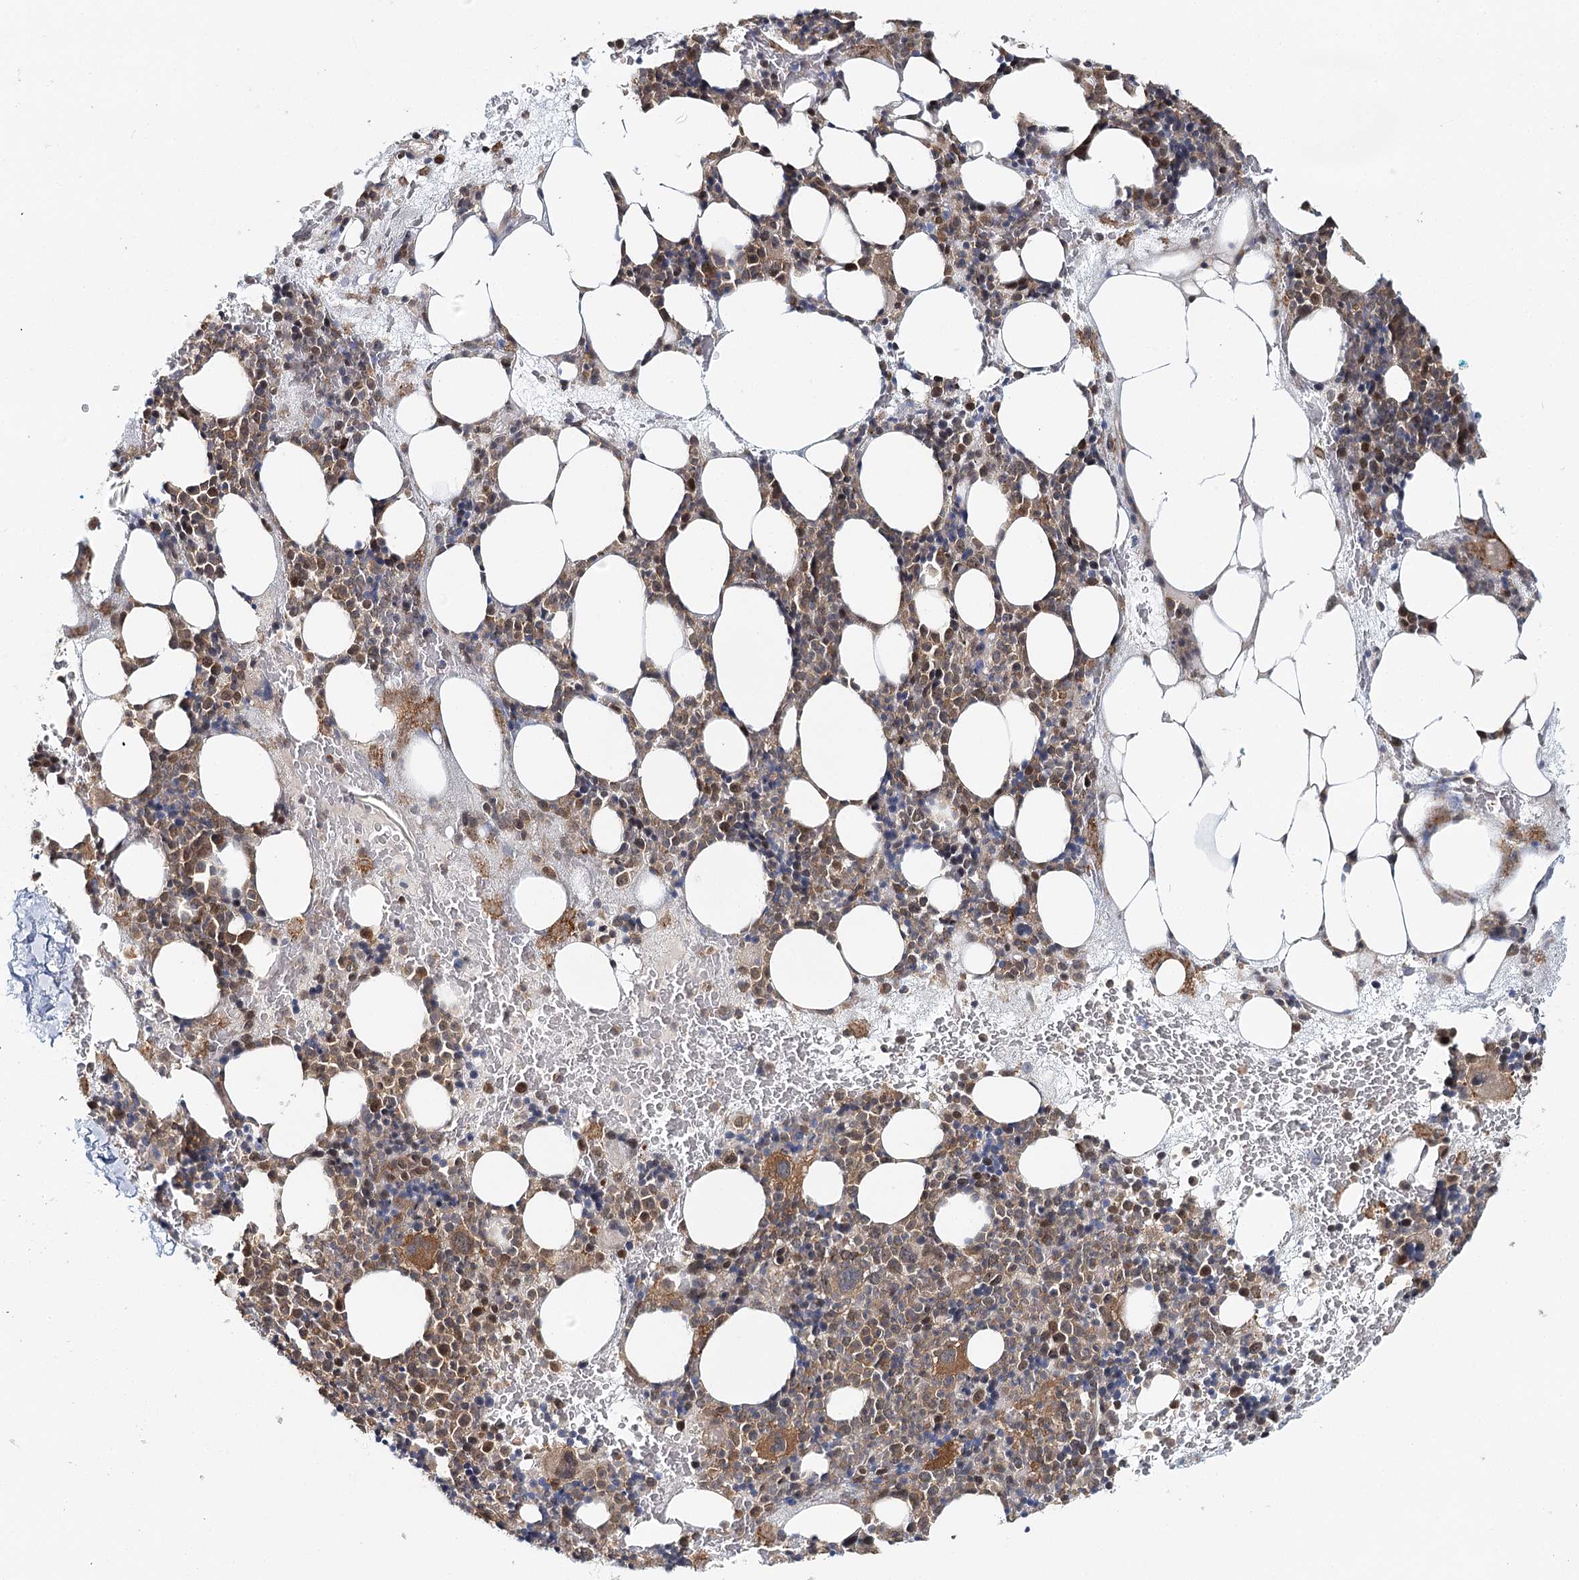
{"staining": {"intensity": "moderate", "quantity": "25%-75%", "location": "cytoplasmic/membranous"}, "tissue": "bone marrow", "cell_type": "Hematopoietic cells", "image_type": "normal", "snomed": [{"axis": "morphology", "description": "Normal tissue, NOS"}, {"axis": "topography", "description": "Bone marrow"}], "caption": "The image displays immunohistochemical staining of unremarkable bone marrow. There is moderate cytoplasmic/membranous expression is appreciated in approximately 25%-75% of hematopoietic cells.", "gene": "FAM120B", "patient": {"sex": "male", "age": 89}}